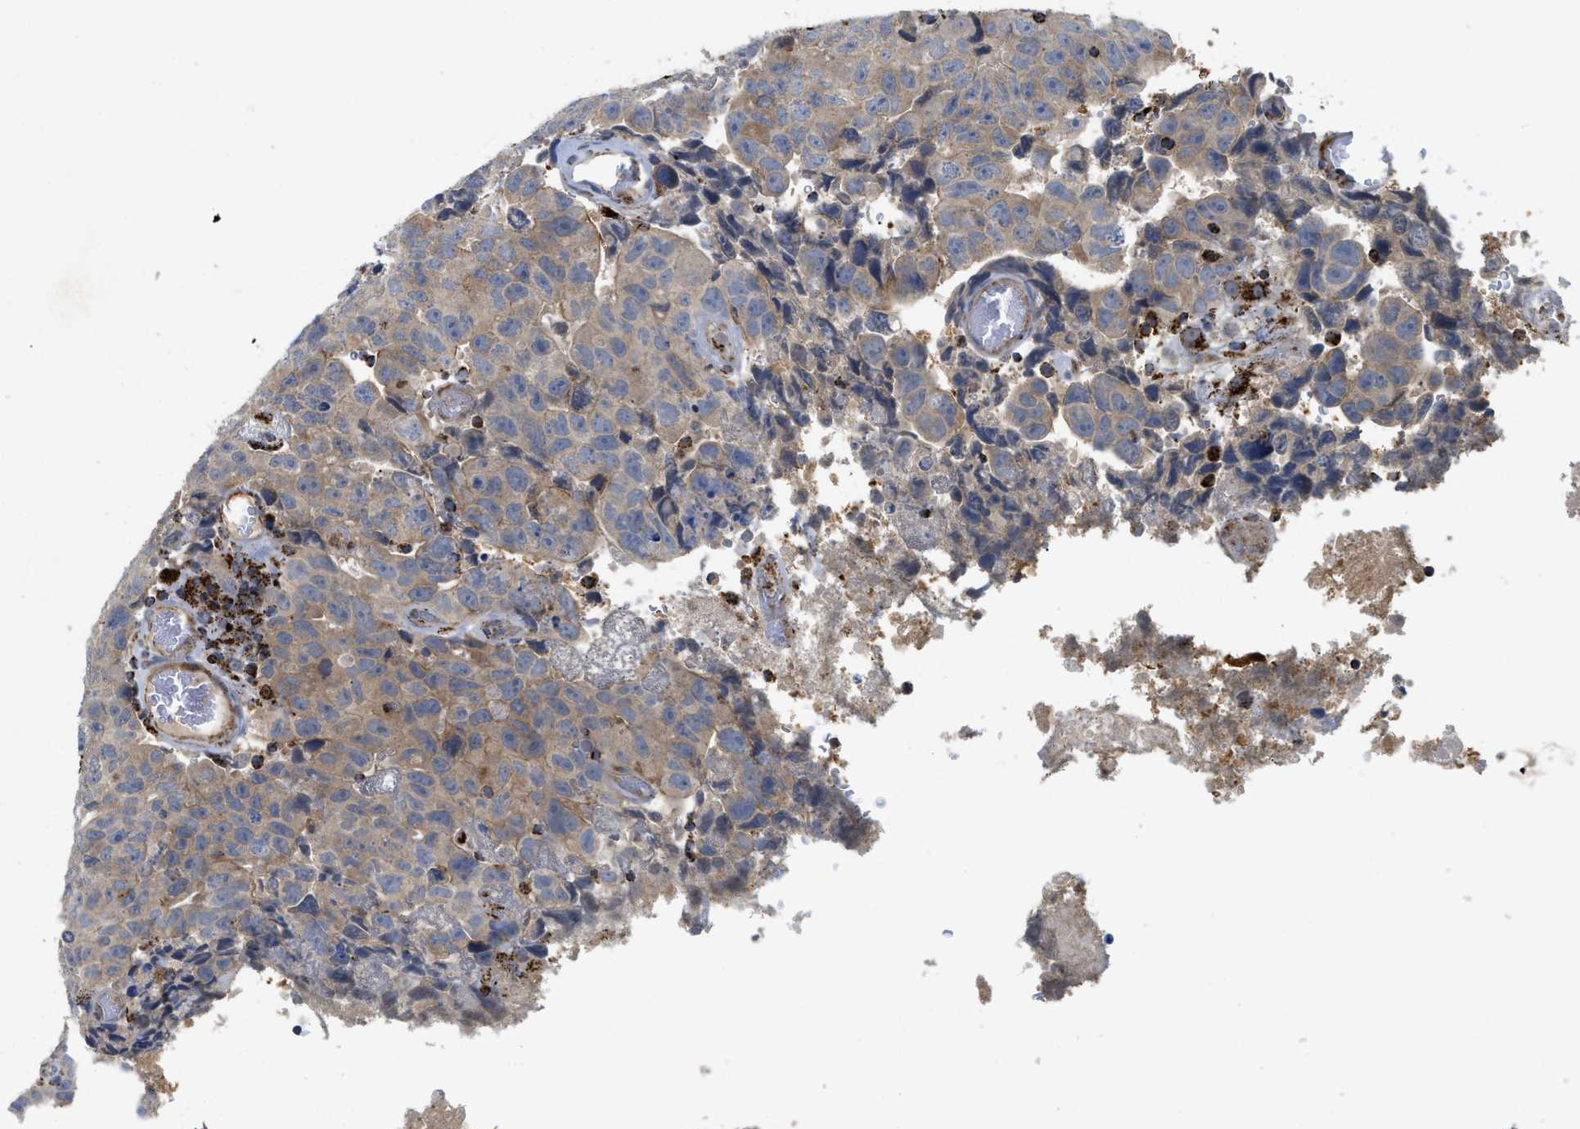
{"staining": {"intensity": "moderate", "quantity": ">75%", "location": "cytoplasmic/membranous"}, "tissue": "testis cancer", "cell_type": "Tumor cells", "image_type": "cancer", "snomed": [{"axis": "morphology", "description": "Necrosis, NOS"}, {"axis": "morphology", "description": "Carcinoma, Embryonal, NOS"}, {"axis": "topography", "description": "Testis"}], "caption": "A brown stain shows moderate cytoplasmic/membranous staining of a protein in human testis embryonal carcinoma tumor cells.", "gene": "SQOR", "patient": {"sex": "male", "age": 19}}